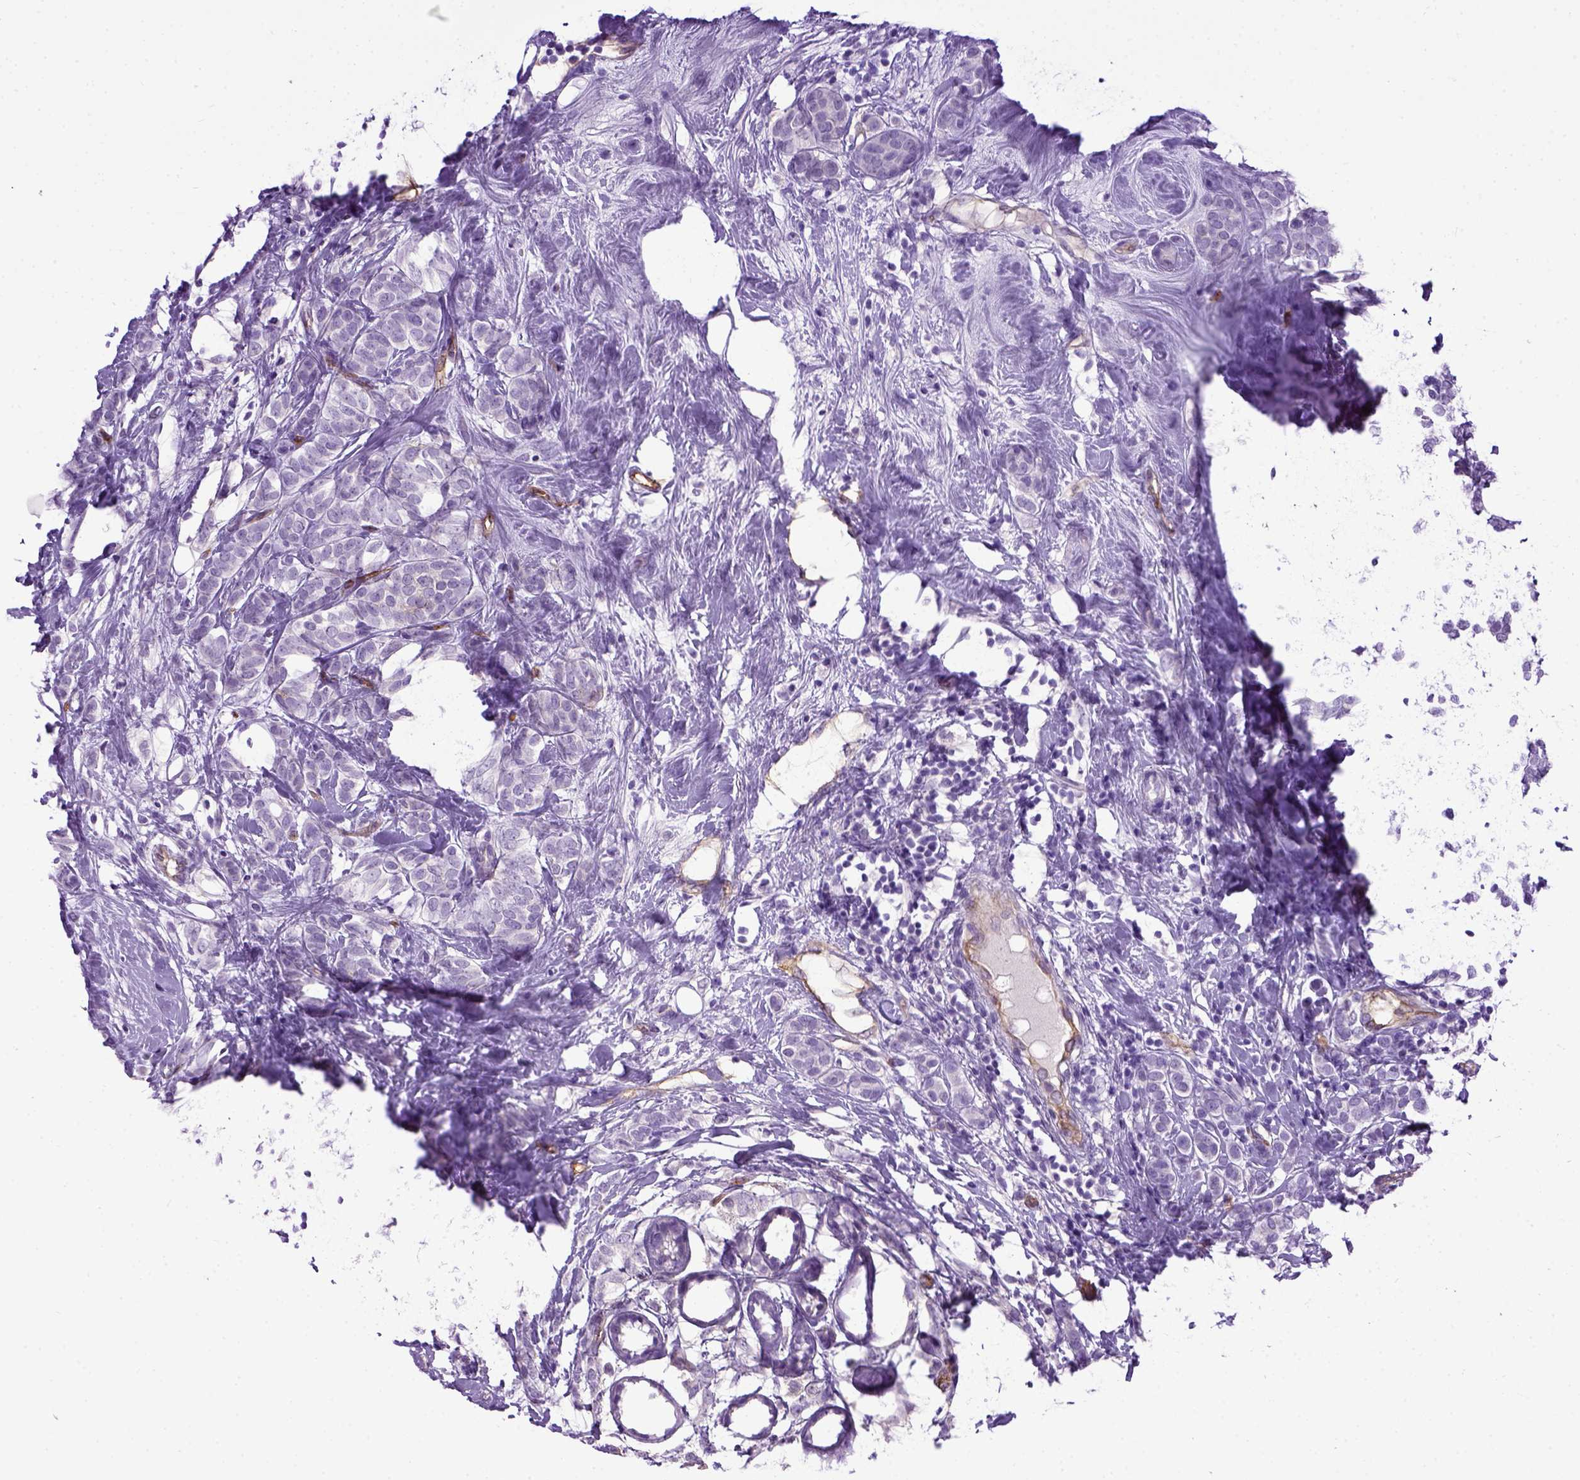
{"staining": {"intensity": "negative", "quantity": "none", "location": "none"}, "tissue": "breast cancer", "cell_type": "Tumor cells", "image_type": "cancer", "snomed": [{"axis": "morphology", "description": "Lobular carcinoma"}, {"axis": "topography", "description": "Breast"}], "caption": "Lobular carcinoma (breast) stained for a protein using IHC shows no expression tumor cells.", "gene": "ENG", "patient": {"sex": "female", "age": 49}}